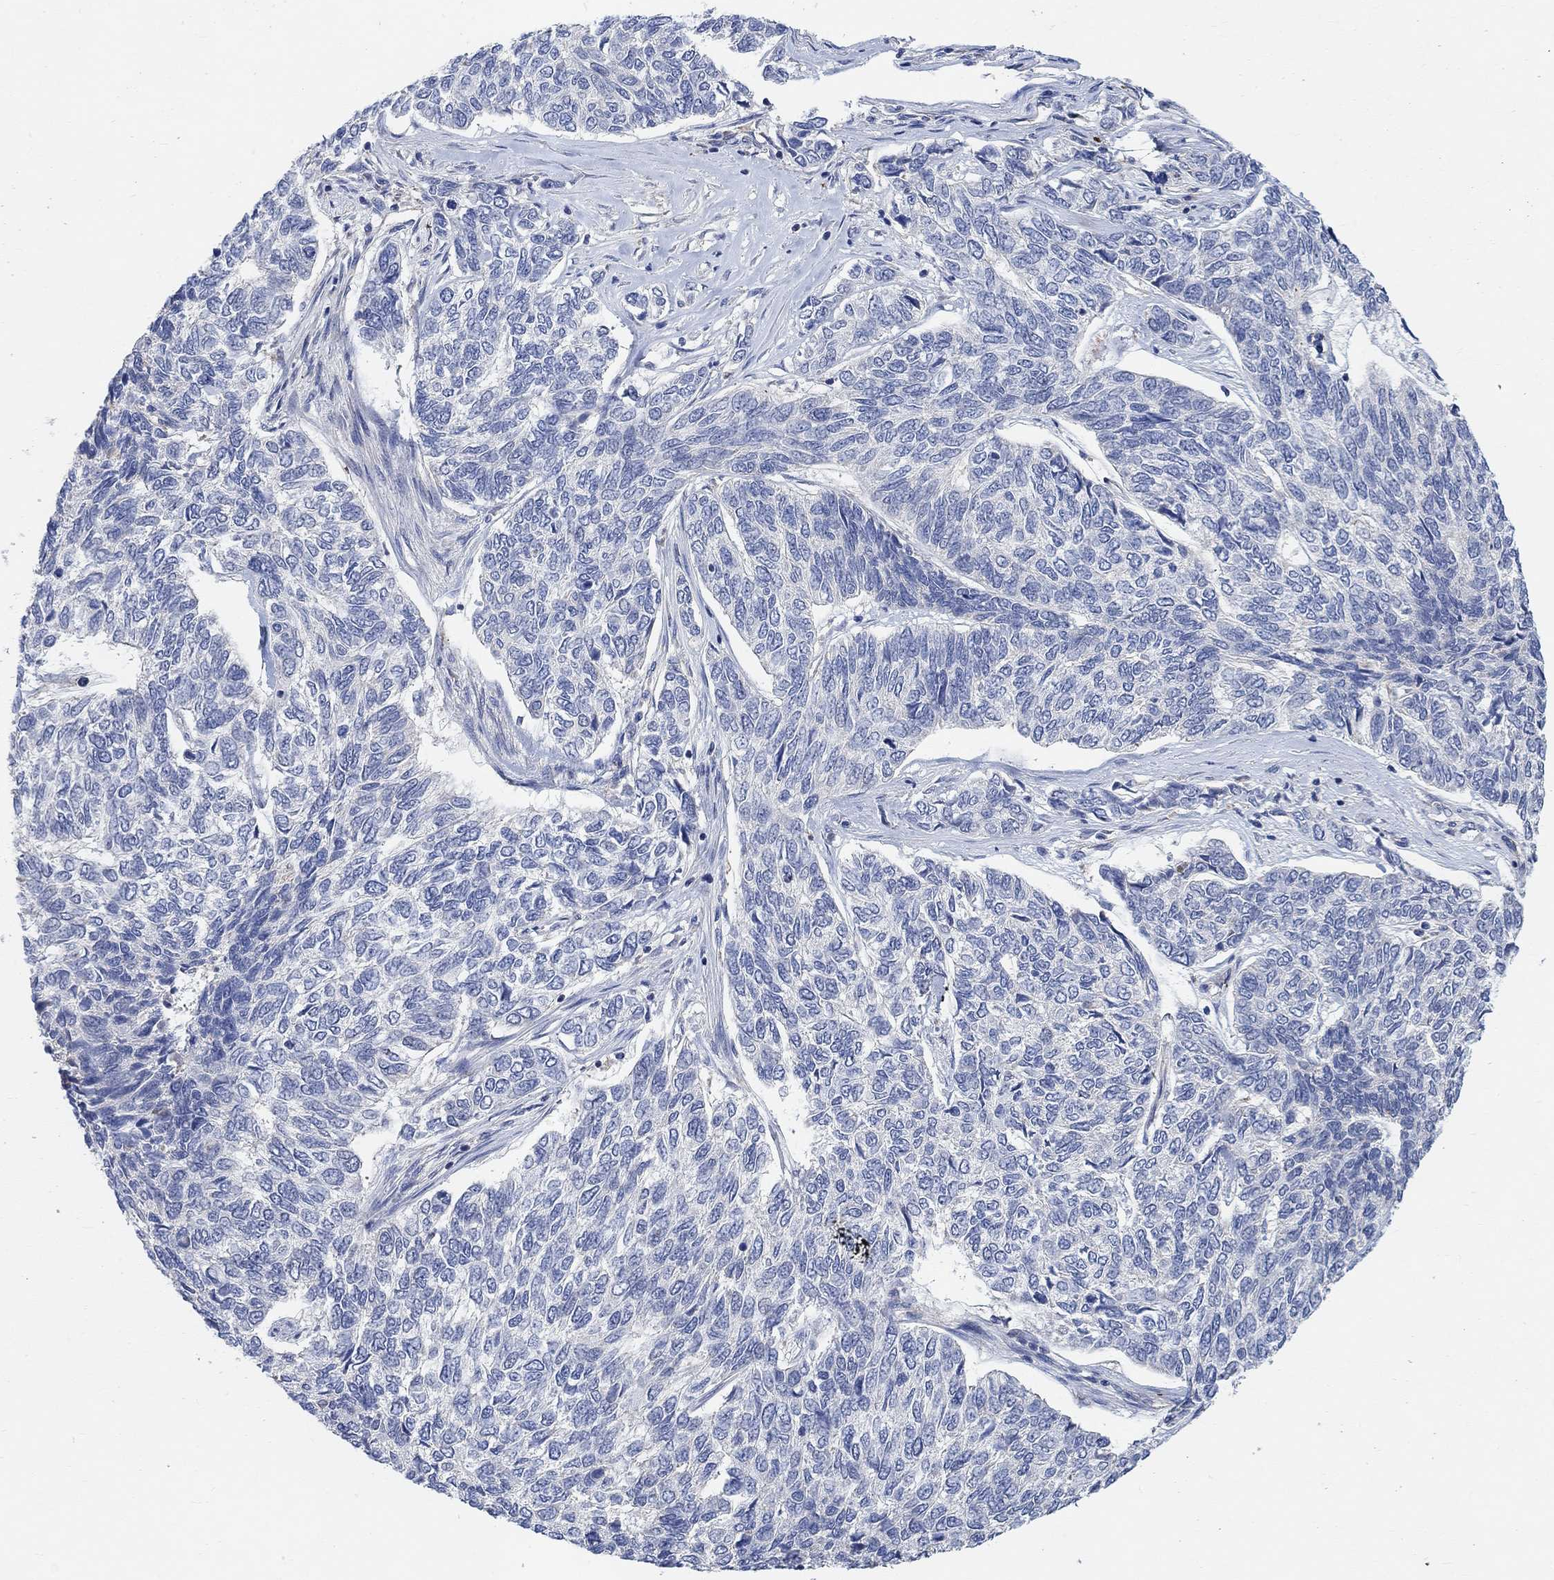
{"staining": {"intensity": "negative", "quantity": "none", "location": "none"}, "tissue": "skin cancer", "cell_type": "Tumor cells", "image_type": "cancer", "snomed": [{"axis": "morphology", "description": "Basal cell carcinoma"}, {"axis": "topography", "description": "Skin"}], "caption": "Immunohistochemistry photomicrograph of human basal cell carcinoma (skin) stained for a protein (brown), which demonstrates no expression in tumor cells. (IHC, brightfield microscopy, high magnification).", "gene": "HCRTR1", "patient": {"sex": "female", "age": 65}}